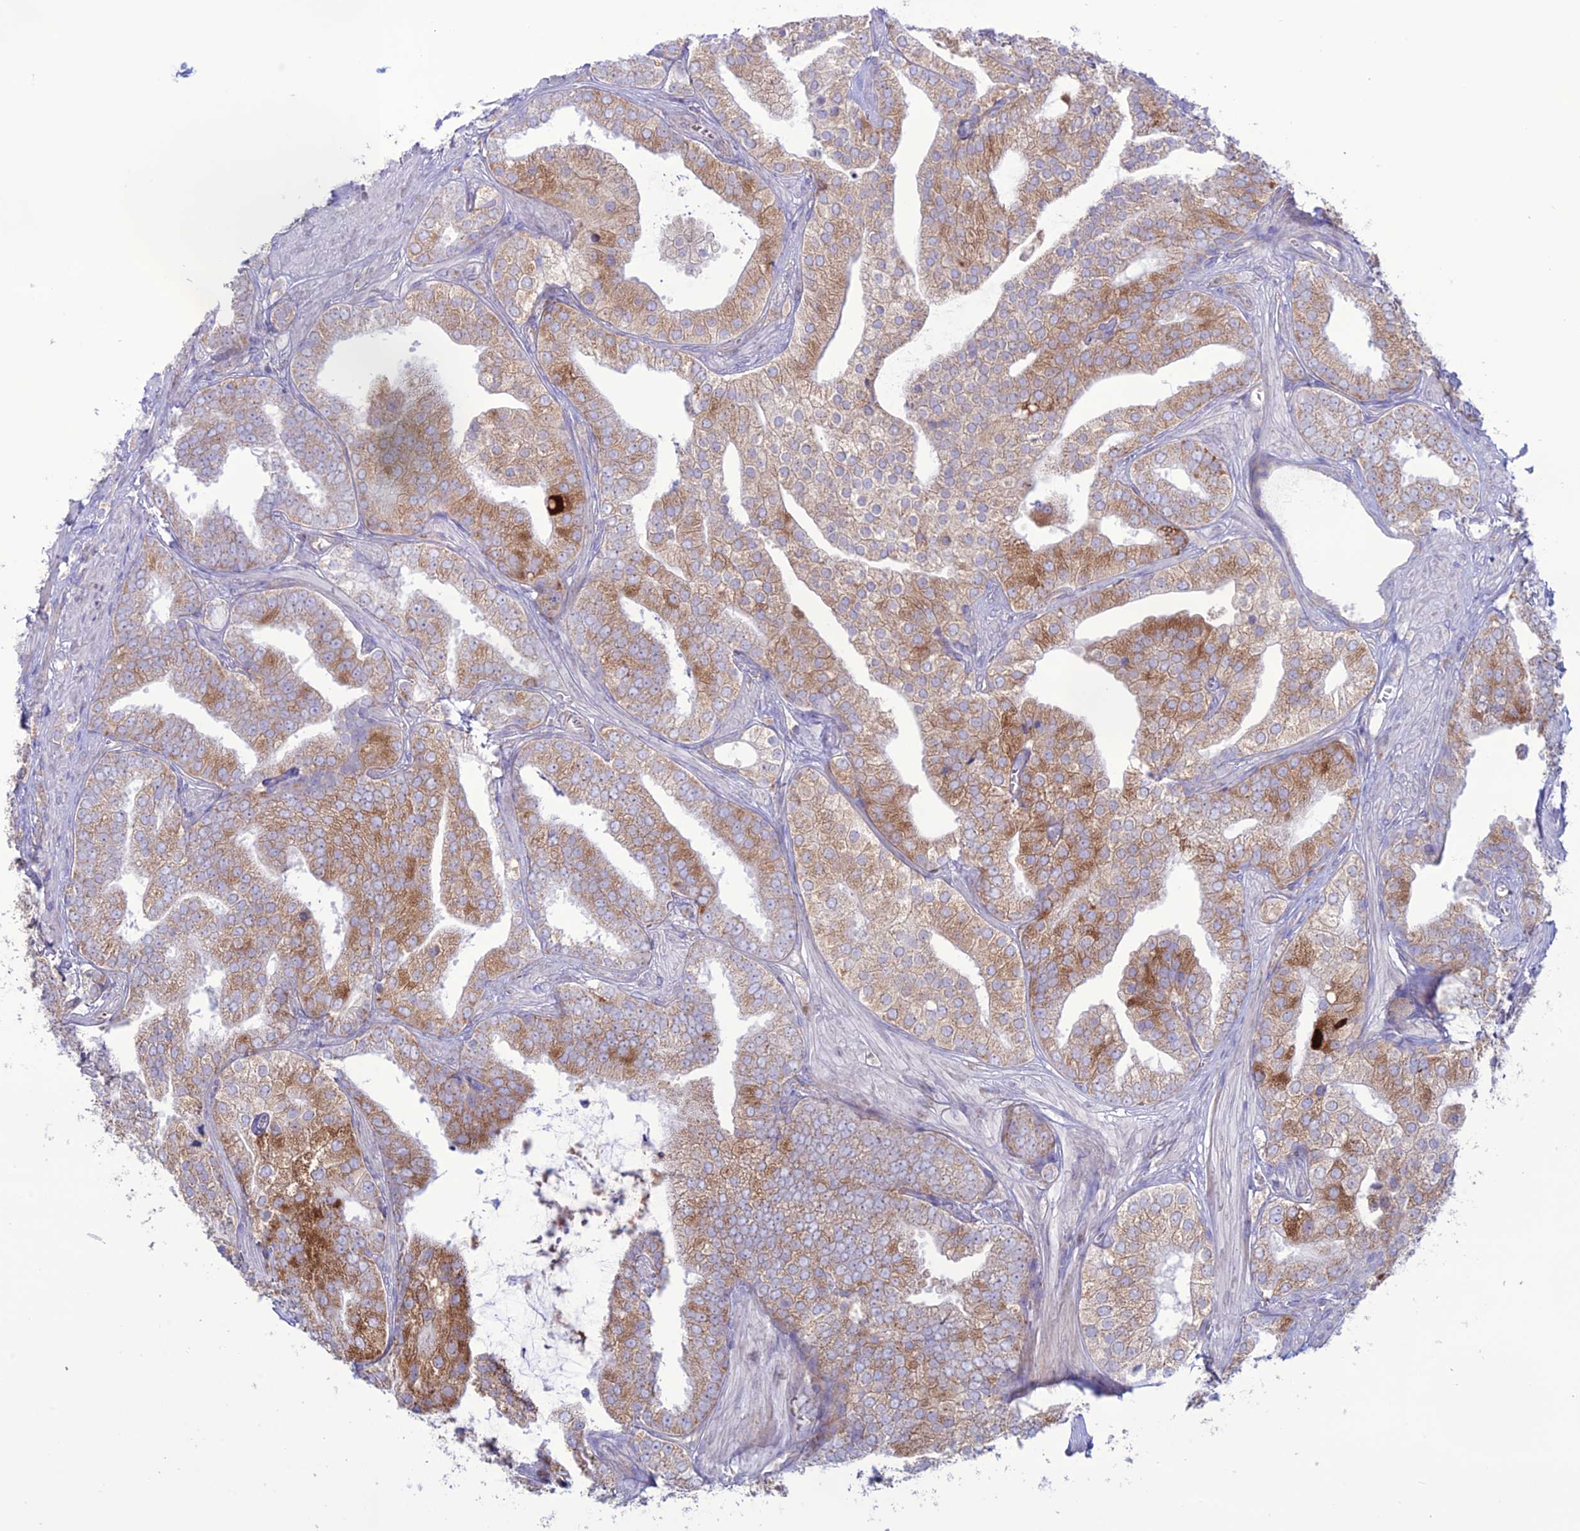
{"staining": {"intensity": "moderate", "quantity": "25%-75%", "location": "cytoplasmic/membranous"}, "tissue": "prostate cancer", "cell_type": "Tumor cells", "image_type": "cancer", "snomed": [{"axis": "morphology", "description": "Adenocarcinoma, High grade"}, {"axis": "topography", "description": "Prostate"}], "caption": "Immunohistochemistry photomicrograph of human prostate cancer (adenocarcinoma (high-grade)) stained for a protein (brown), which shows medium levels of moderate cytoplasmic/membranous staining in approximately 25%-75% of tumor cells.", "gene": "CLCN7", "patient": {"sex": "male", "age": 50}}